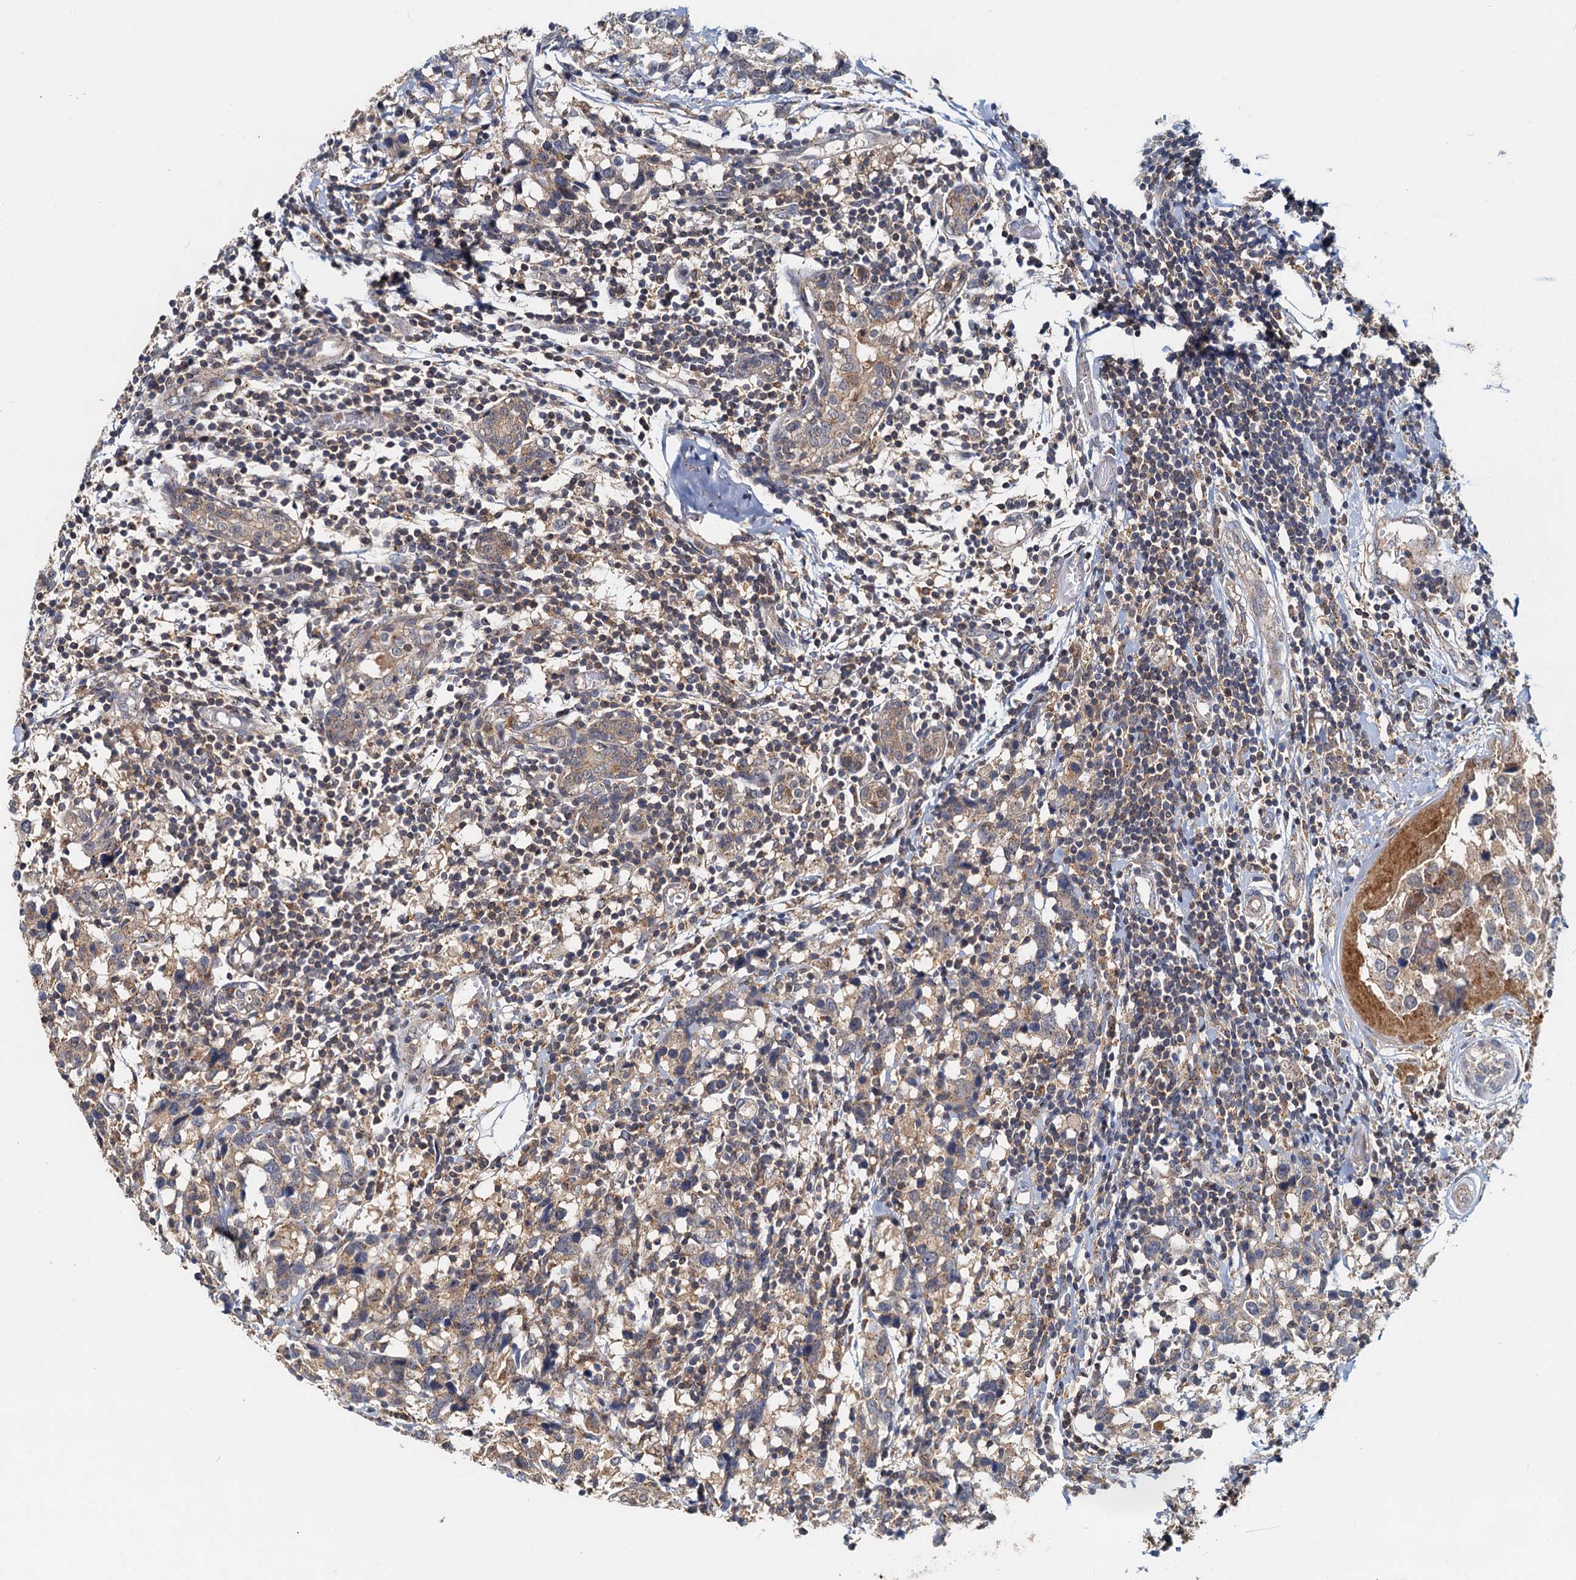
{"staining": {"intensity": "weak", "quantity": ">75%", "location": "cytoplasmic/membranous"}, "tissue": "breast cancer", "cell_type": "Tumor cells", "image_type": "cancer", "snomed": [{"axis": "morphology", "description": "Lobular carcinoma"}, {"axis": "topography", "description": "Breast"}], "caption": "High-magnification brightfield microscopy of breast cancer stained with DAB (3,3'-diaminobenzidine) (brown) and counterstained with hematoxylin (blue). tumor cells exhibit weak cytoplasmic/membranous positivity is appreciated in approximately>75% of cells.", "gene": "TOLLIP", "patient": {"sex": "female", "age": 59}}